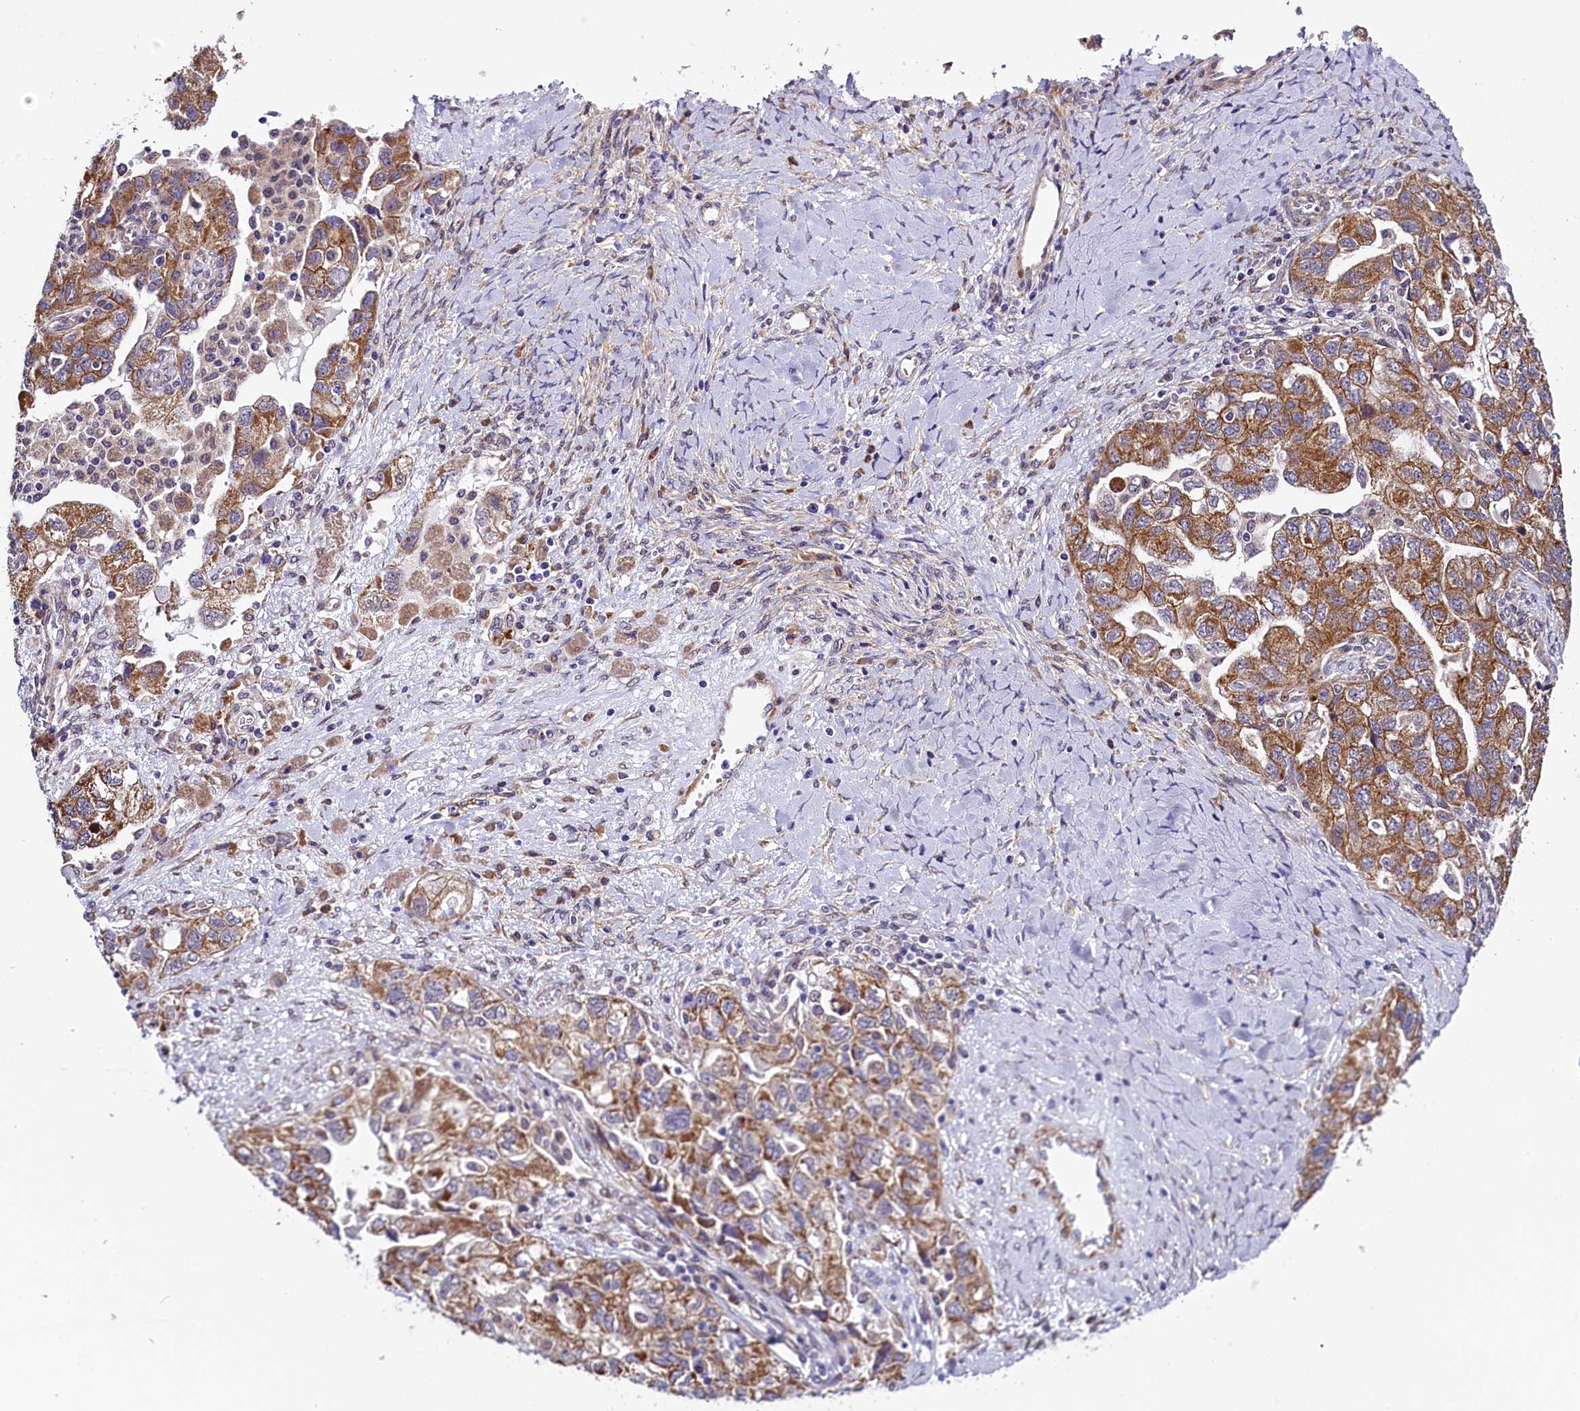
{"staining": {"intensity": "moderate", "quantity": ">75%", "location": "cytoplasmic/membranous"}, "tissue": "ovarian cancer", "cell_type": "Tumor cells", "image_type": "cancer", "snomed": [{"axis": "morphology", "description": "Carcinoma, NOS"}, {"axis": "morphology", "description": "Cystadenocarcinoma, serous, NOS"}, {"axis": "topography", "description": "Ovary"}], "caption": "Ovarian cancer (carcinoma) stained with DAB immunohistochemistry shows medium levels of moderate cytoplasmic/membranous expression in approximately >75% of tumor cells. The protein of interest is shown in brown color, while the nuclei are stained blue.", "gene": "UACA", "patient": {"sex": "female", "age": 69}}